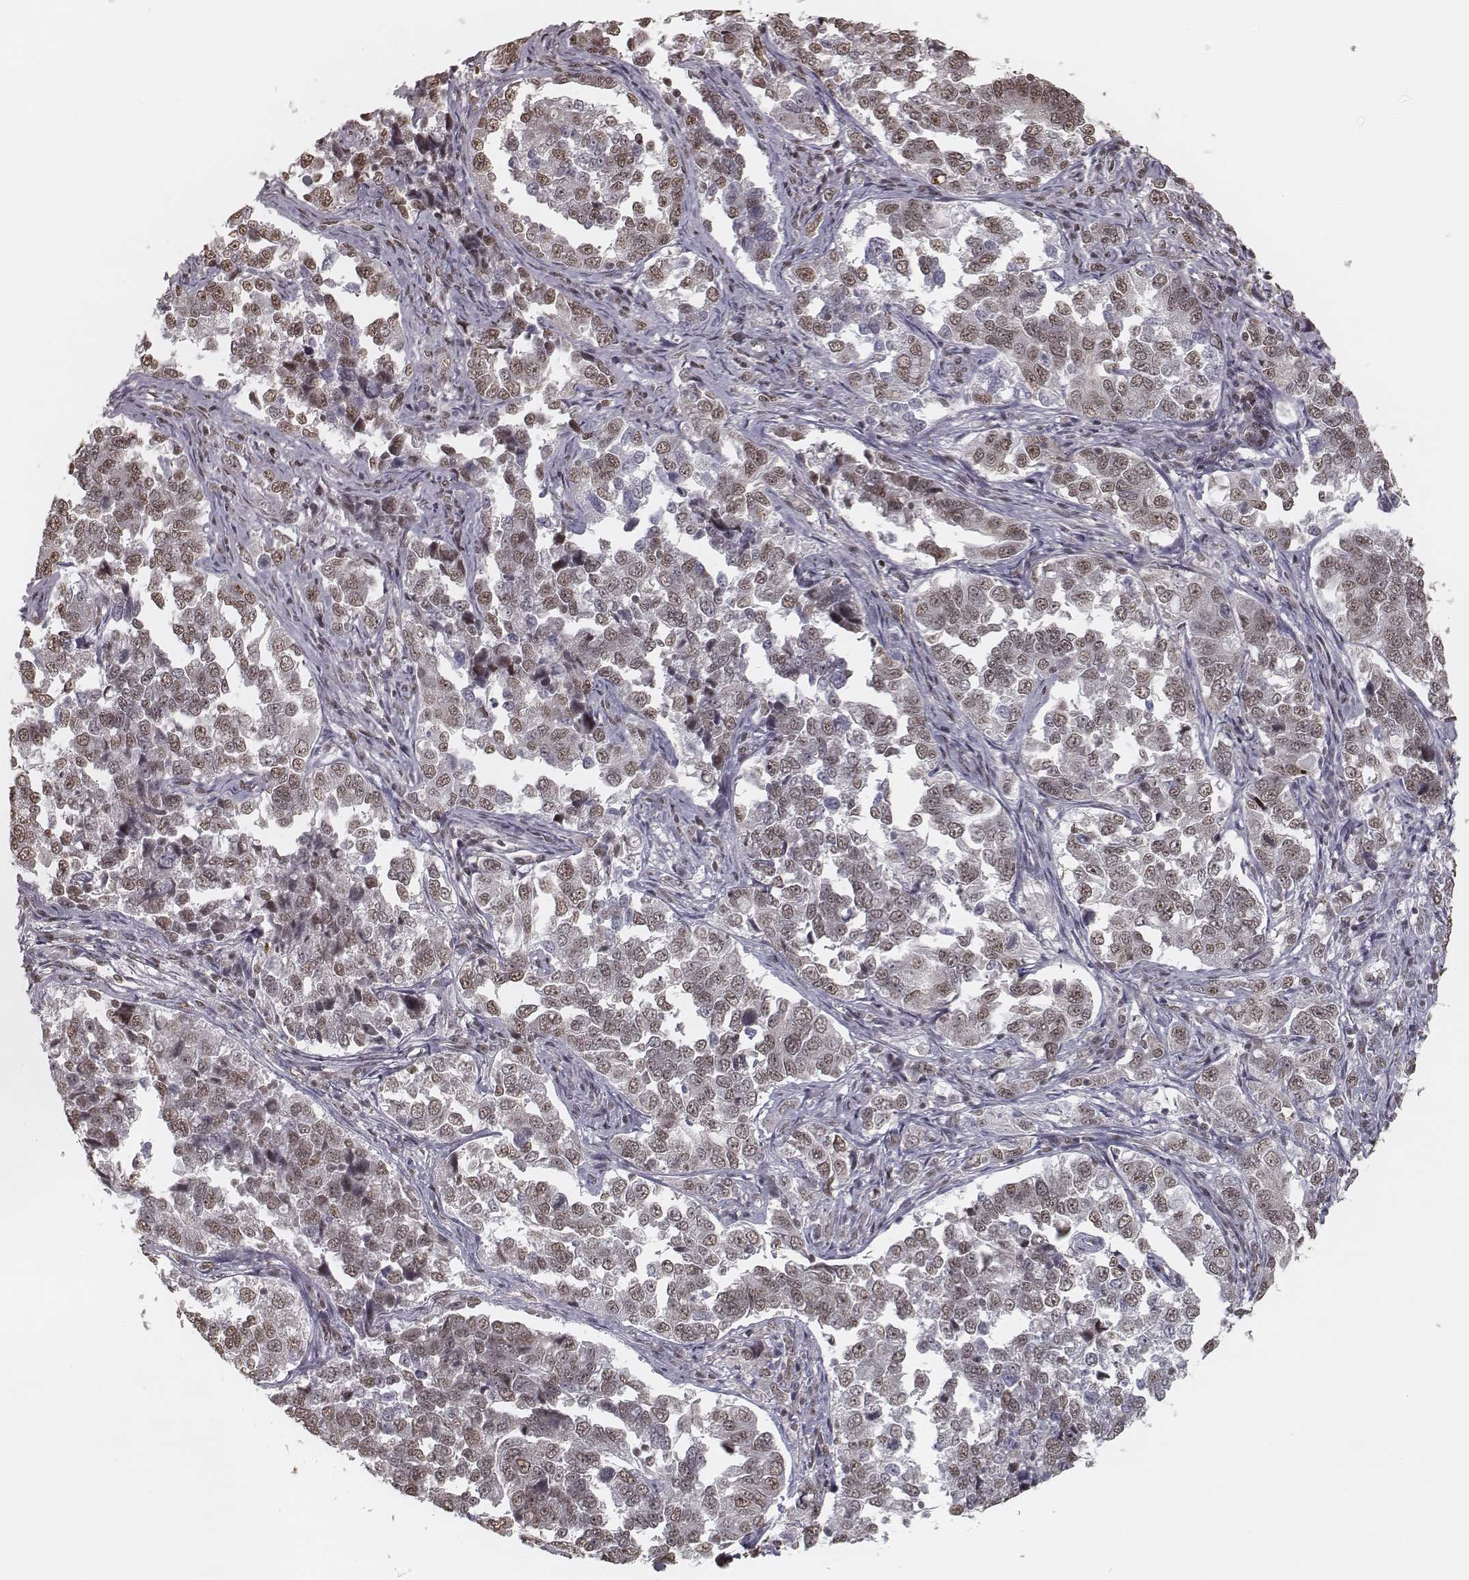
{"staining": {"intensity": "moderate", "quantity": ">75%", "location": "nuclear"}, "tissue": "endometrial cancer", "cell_type": "Tumor cells", "image_type": "cancer", "snomed": [{"axis": "morphology", "description": "Adenocarcinoma, NOS"}, {"axis": "topography", "description": "Endometrium"}], "caption": "IHC micrograph of neoplastic tissue: human endometrial adenocarcinoma stained using immunohistochemistry (IHC) exhibits medium levels of moderate protein expression localized specifically in the nuclear of tumor cells, appearing as a nuclear brown color.", "gene": "HMGA2", "patient": {"sex": "female", "age": 43}}